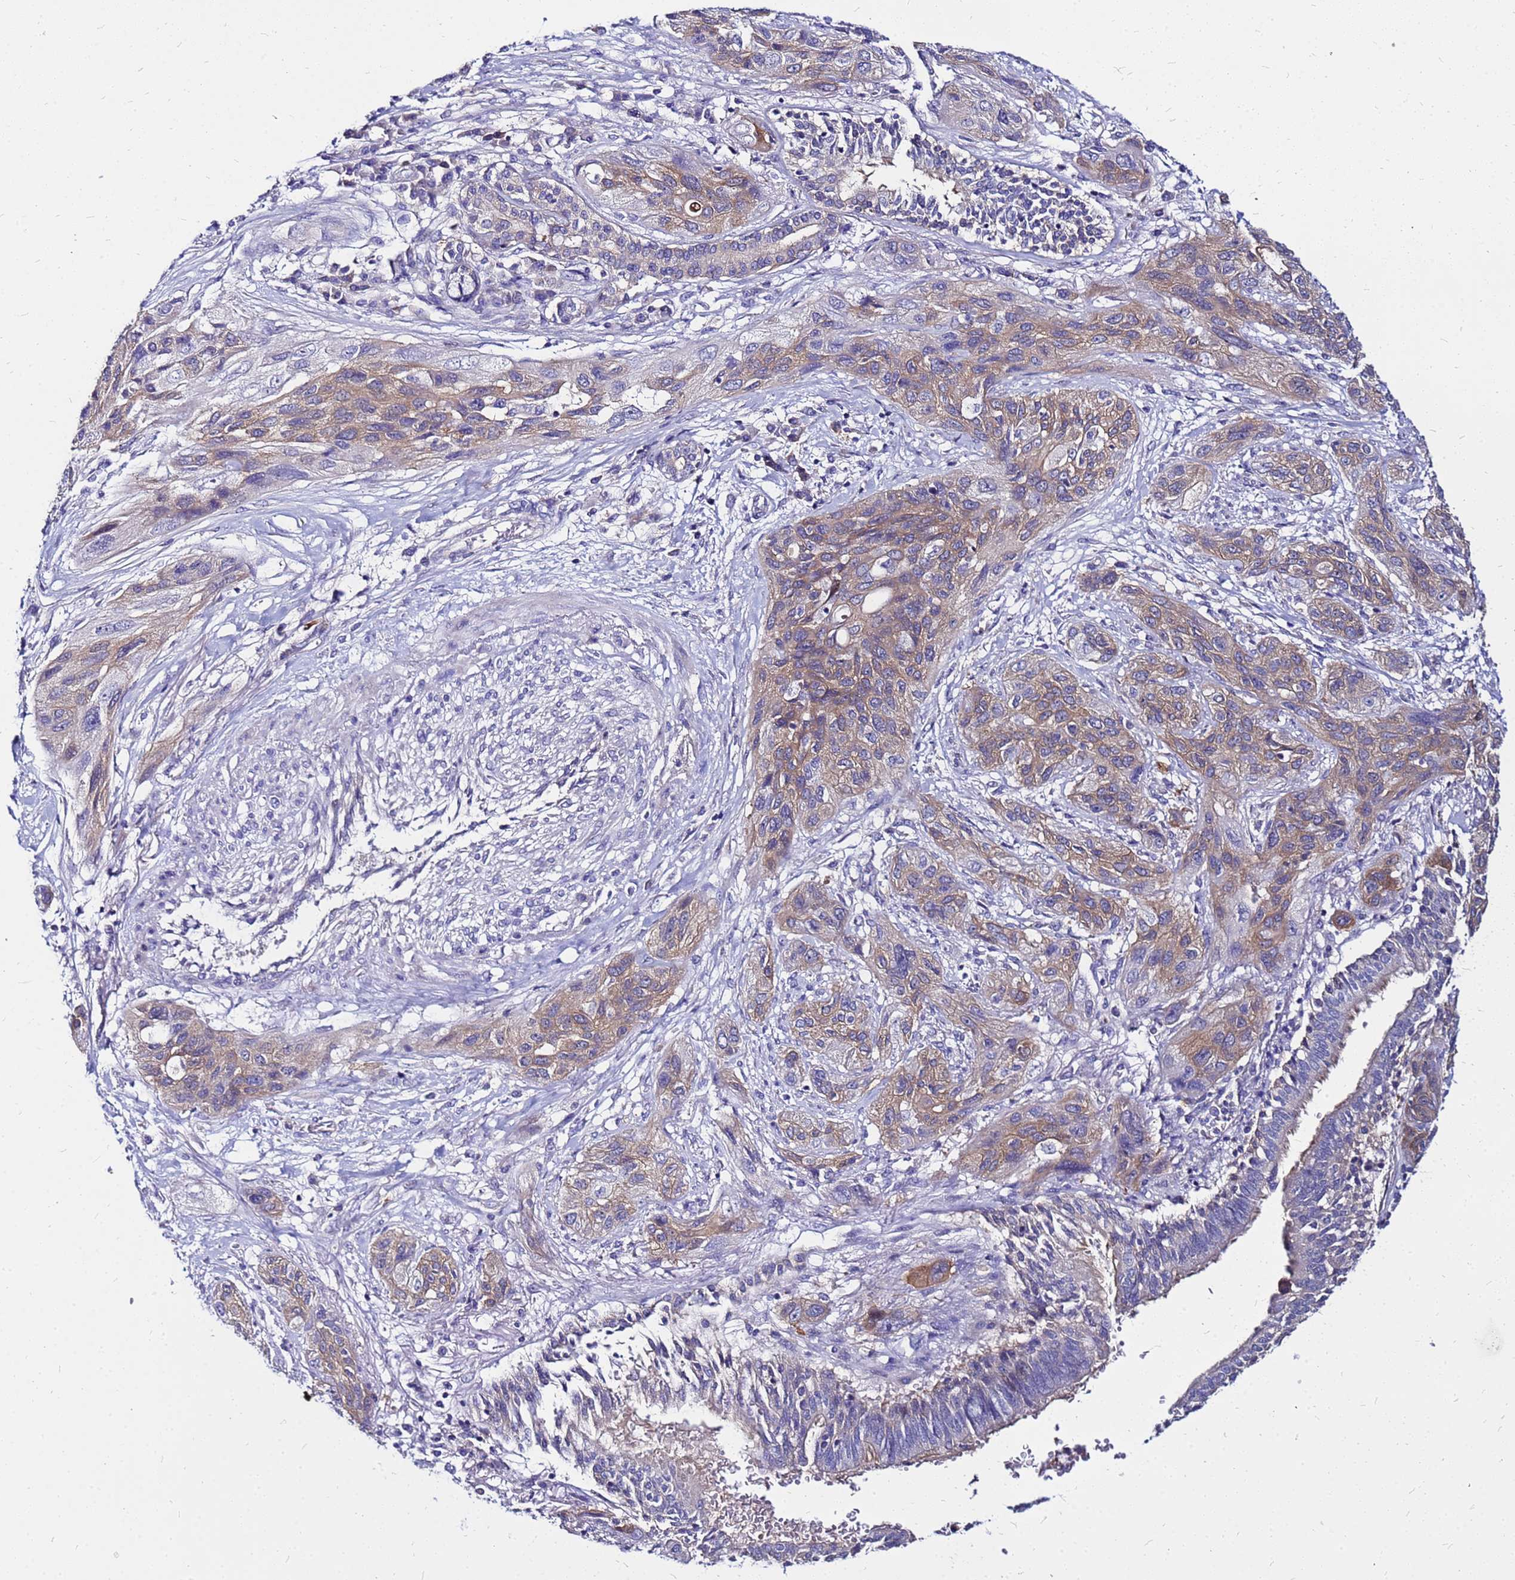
{"staining": {"intensity": "weak", "quantity": ">75%", "location": "cytoplasmic/membranous"}, "tissue": "lung cancer", "cell_type": "Tumor cells", "image_type": "cancer", "snomed": [{"axis": "morphology", "description": "Squamous cell carcinoma, NOS"}, {"axis": "topography", "description": "Lung"}], "caption": "Human squamous cell carcinoma (lung) stained with a brown dye reveals weak cytoplasmic/membranous positive expression in approximately >75% of tumor cells.", "gene": "ARHGEF5", "patient": {"sex": "female", "age": 70}}